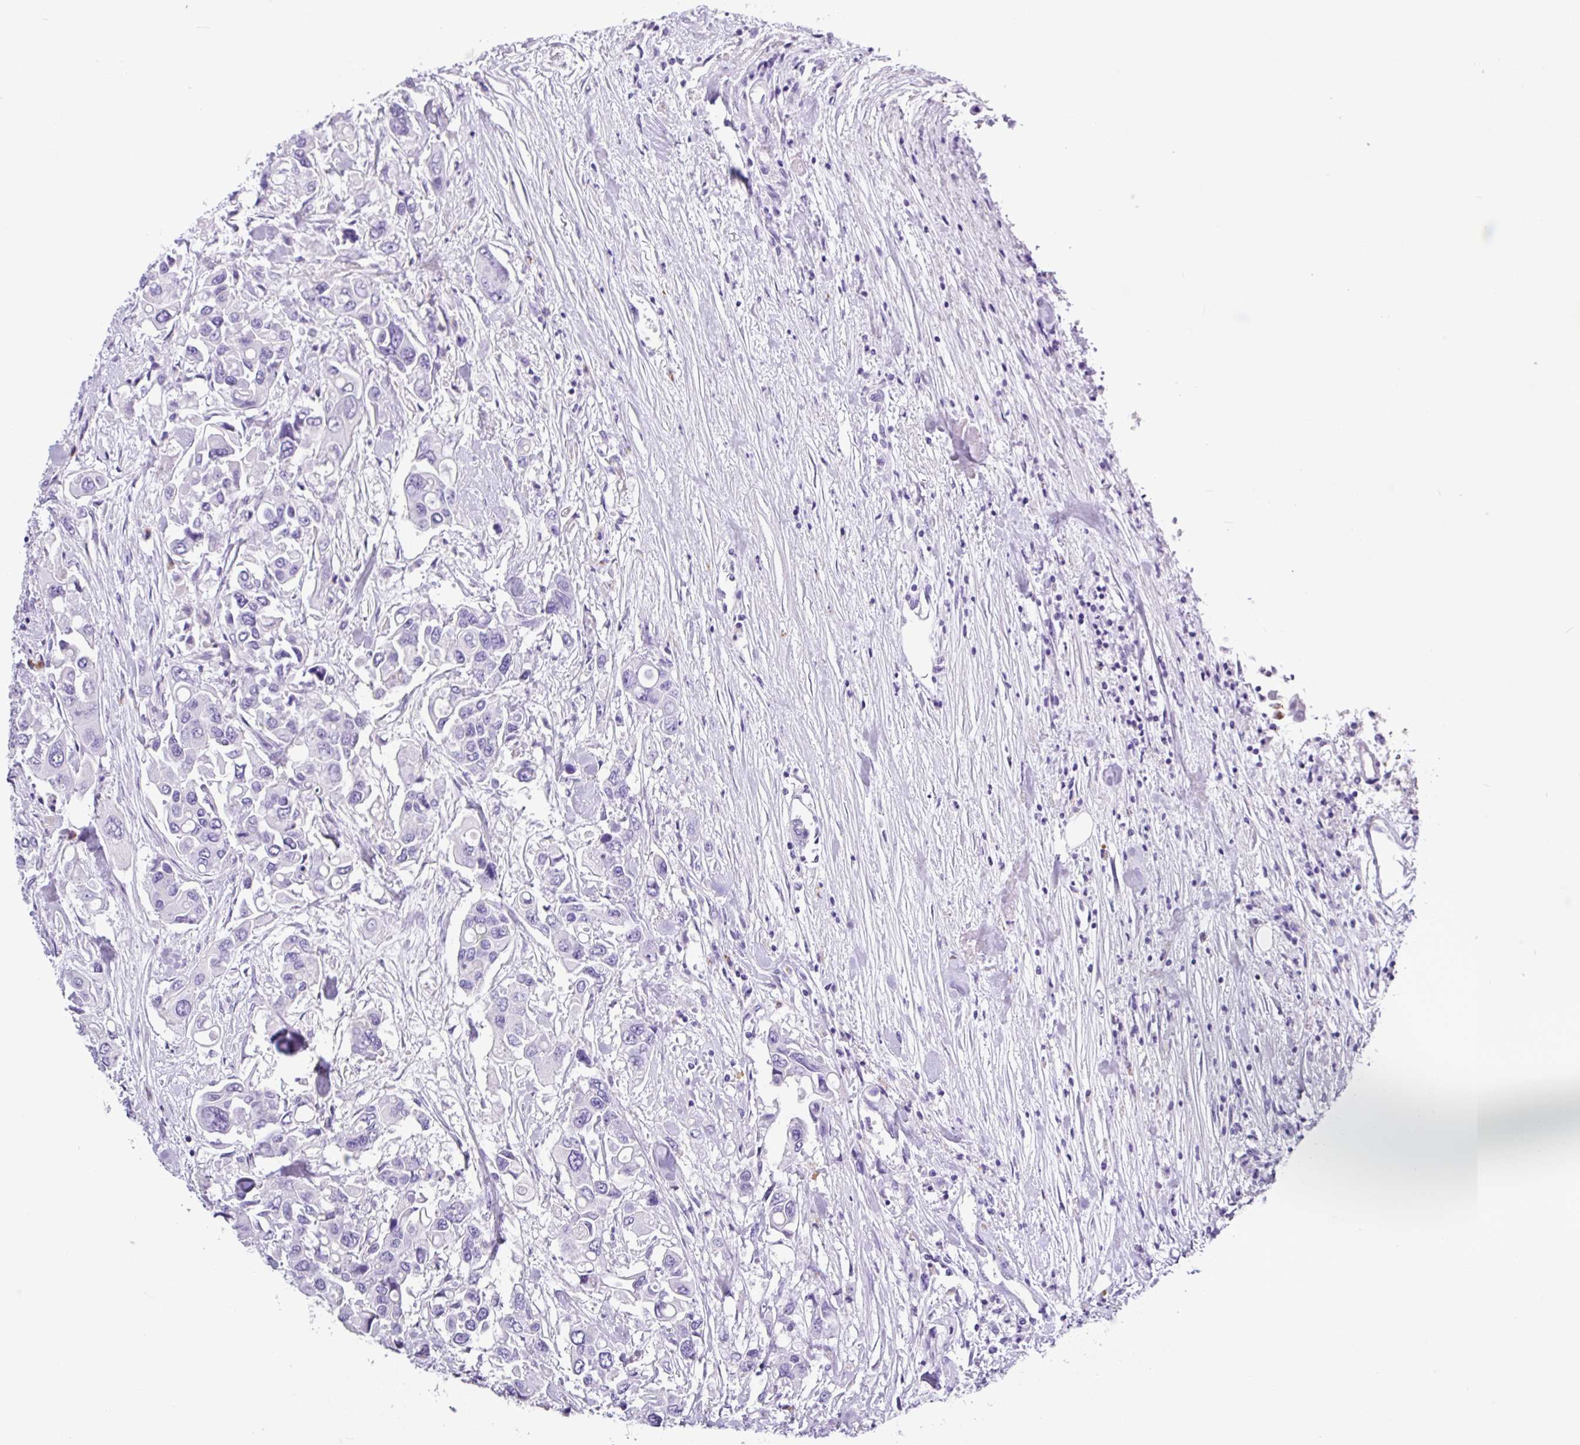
{"staining": {"intensity": "negative", "quantity": "none", "location": "none"}, "tissue": "colorectal cancer", "cell_type": "Tumor cells", "image_type": "cancer", "snomed": [{"axis": "morphology", "description": "Adenocarcinoma, NOS"}, {"axis": "topography", "description": "Colon"}], "caption": "This is an immunohistochemistry image of colorectal adenocarcinoma. There is no positivity in tumor cells.", "gene": "ZG16", "patient": {"sex": "male", "age": 77}}